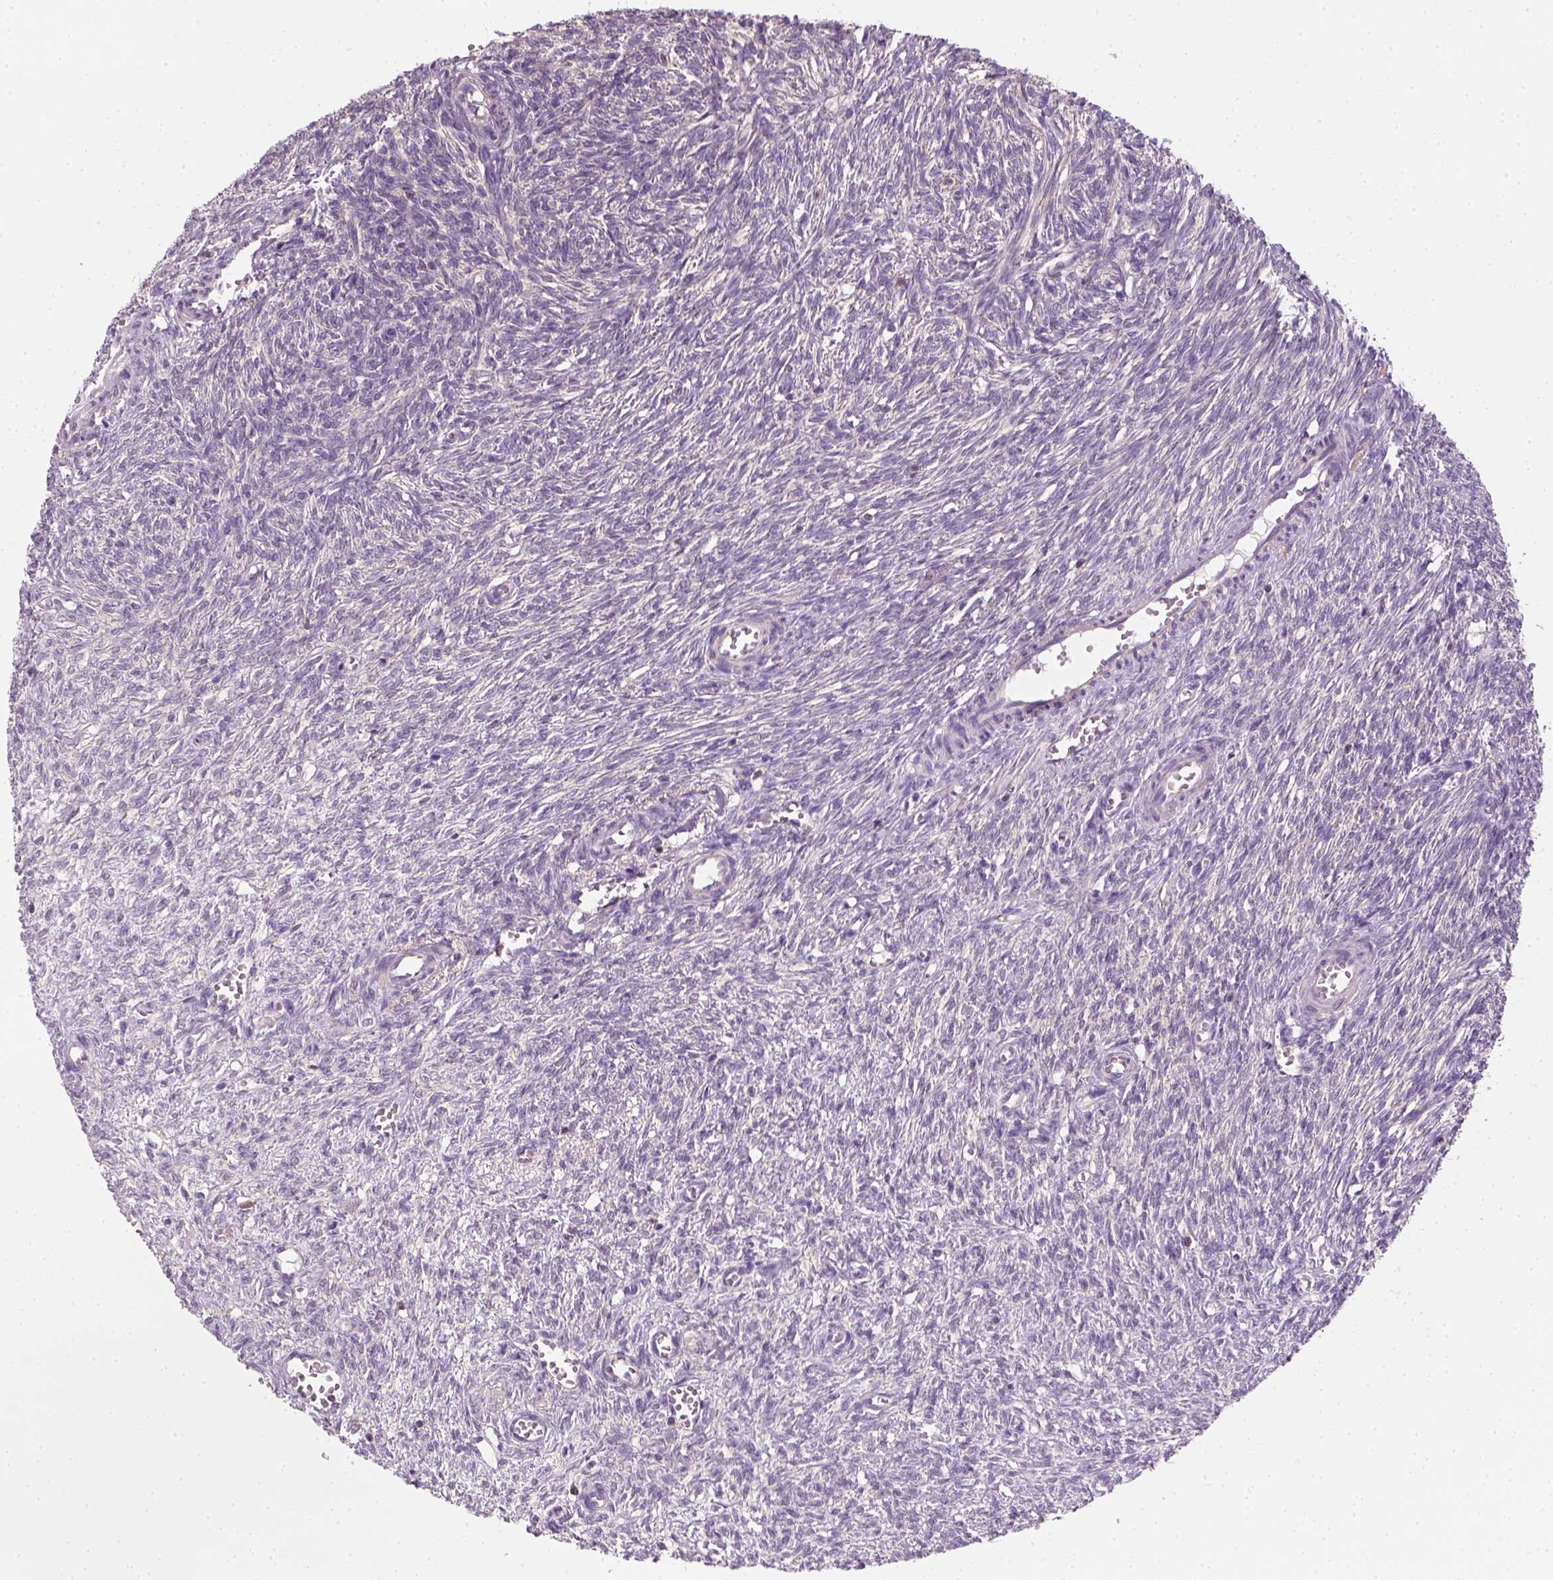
{"staining": {"intensity": "negative", "quantity": "none", "location": "none"}, "tissue": "ovary", "cell_type": "Ovarian stroma cells", "image_type": "normal", "snomed": [{"axis": "morphology", "description": "Normal tissue, NOS"}, {"axis": "topography", "description": "Ovary"}], "caption": "IHC histopathology image of benign ovary: ovary stained with DAB displays no significant protein staining in ovarian stroma cells.", "gene": "EPHB1", "patient": {"sex": "female", "age": 46}}